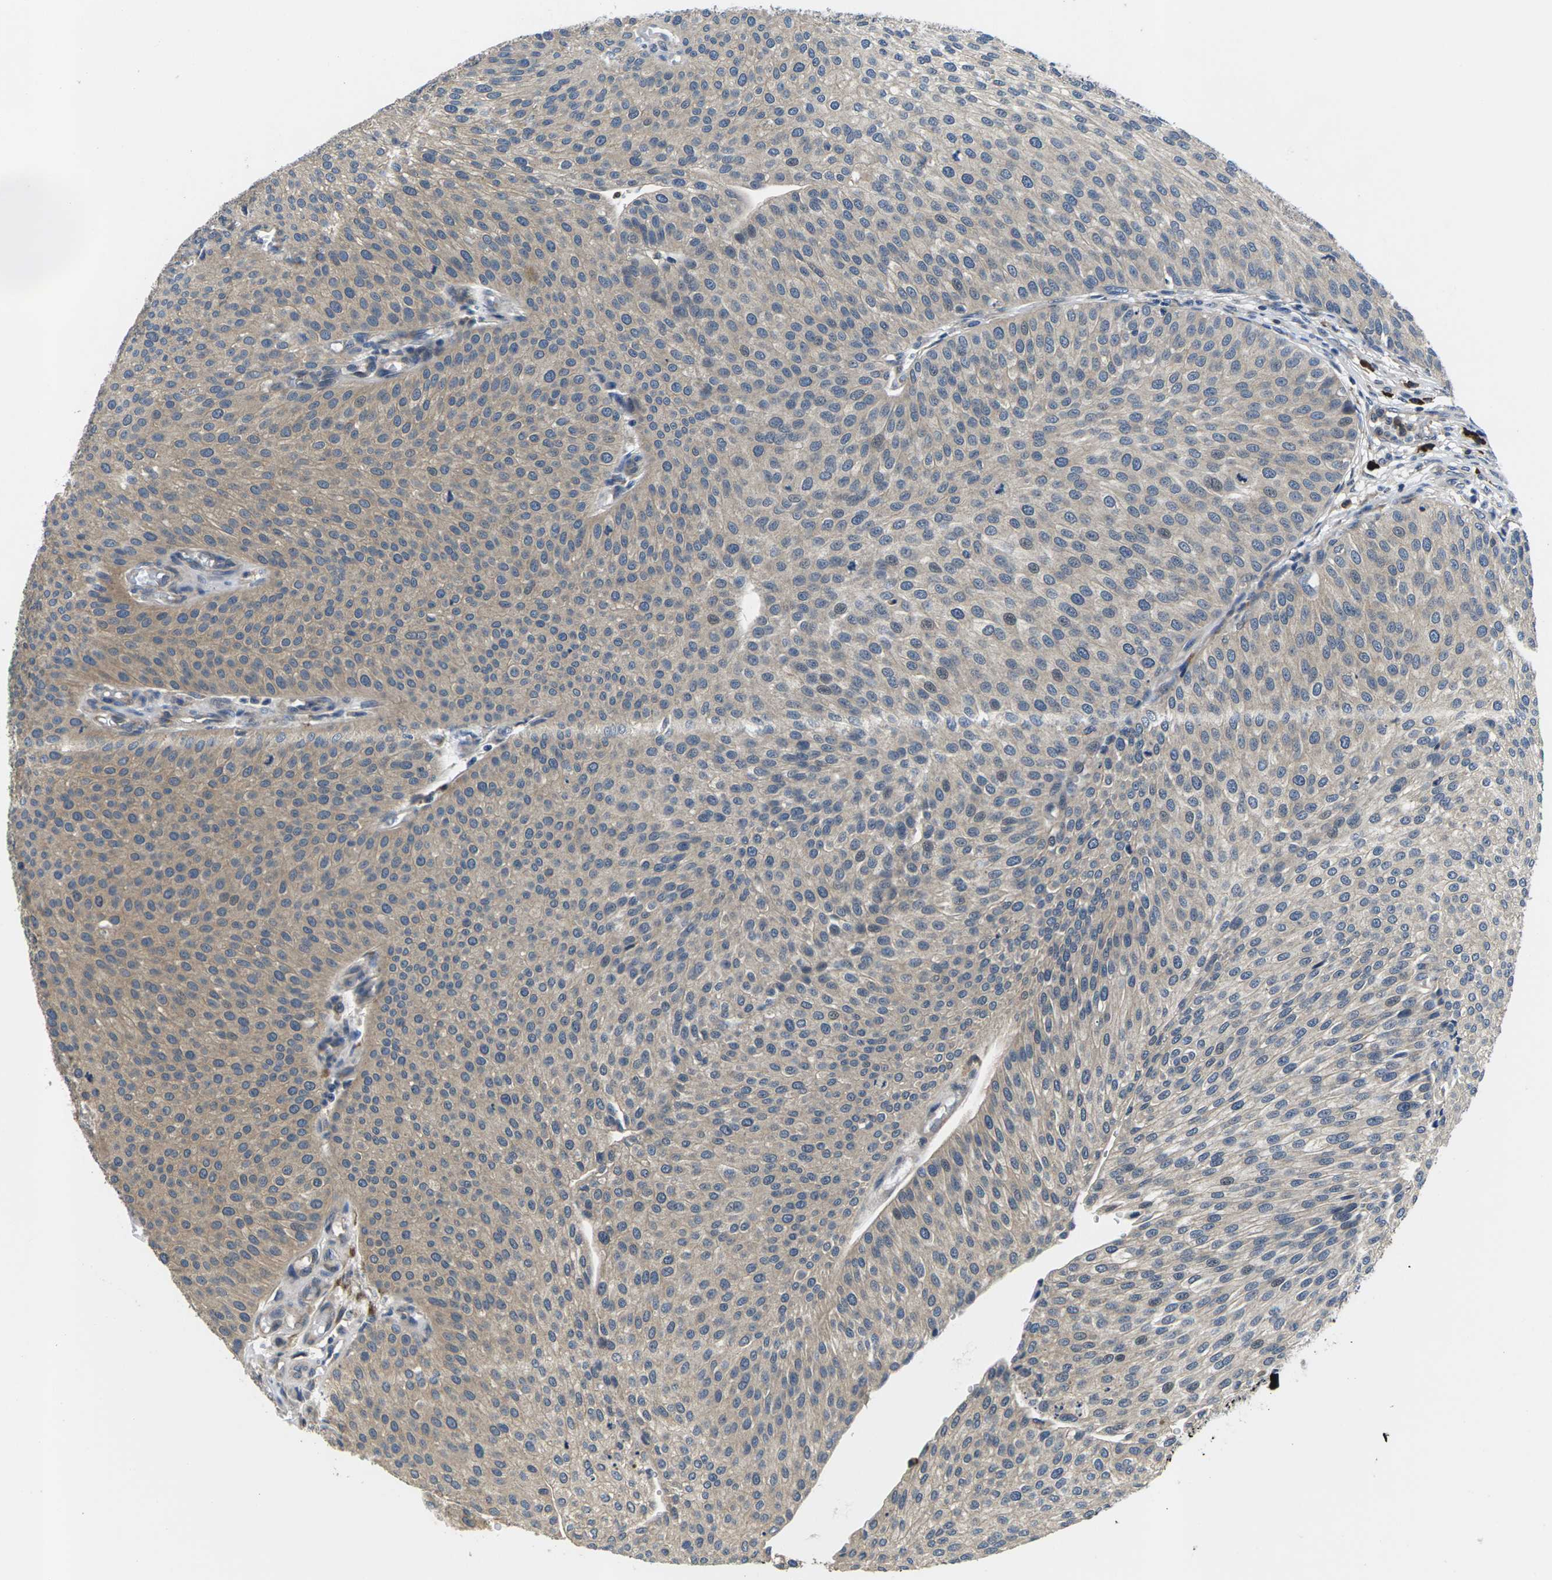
{"staining": {"intensity": "weak", "quantity": "<25%", "location": "cytoplasmic/membranous"}, "tissue": "urothelial cancer", "cell_type": "Tumor cells", "image_type": "cancer", "snomed": [{"axis": "morphology", "description": "Urothelial carcinoma, Low grade"}, {"axis": "topography", "description": "Smooth muscle"}, {"axis": "topography", "description": "Urinary bladder"}], "caption": "IHC photomicrograph of neoplastic tissue: human low-grade urothelial carcinoma stained with DAB displays no significant protein staining in tumor cells.", "gene": "PLCE1", "patient": {"sex": "male", "age": 60}}